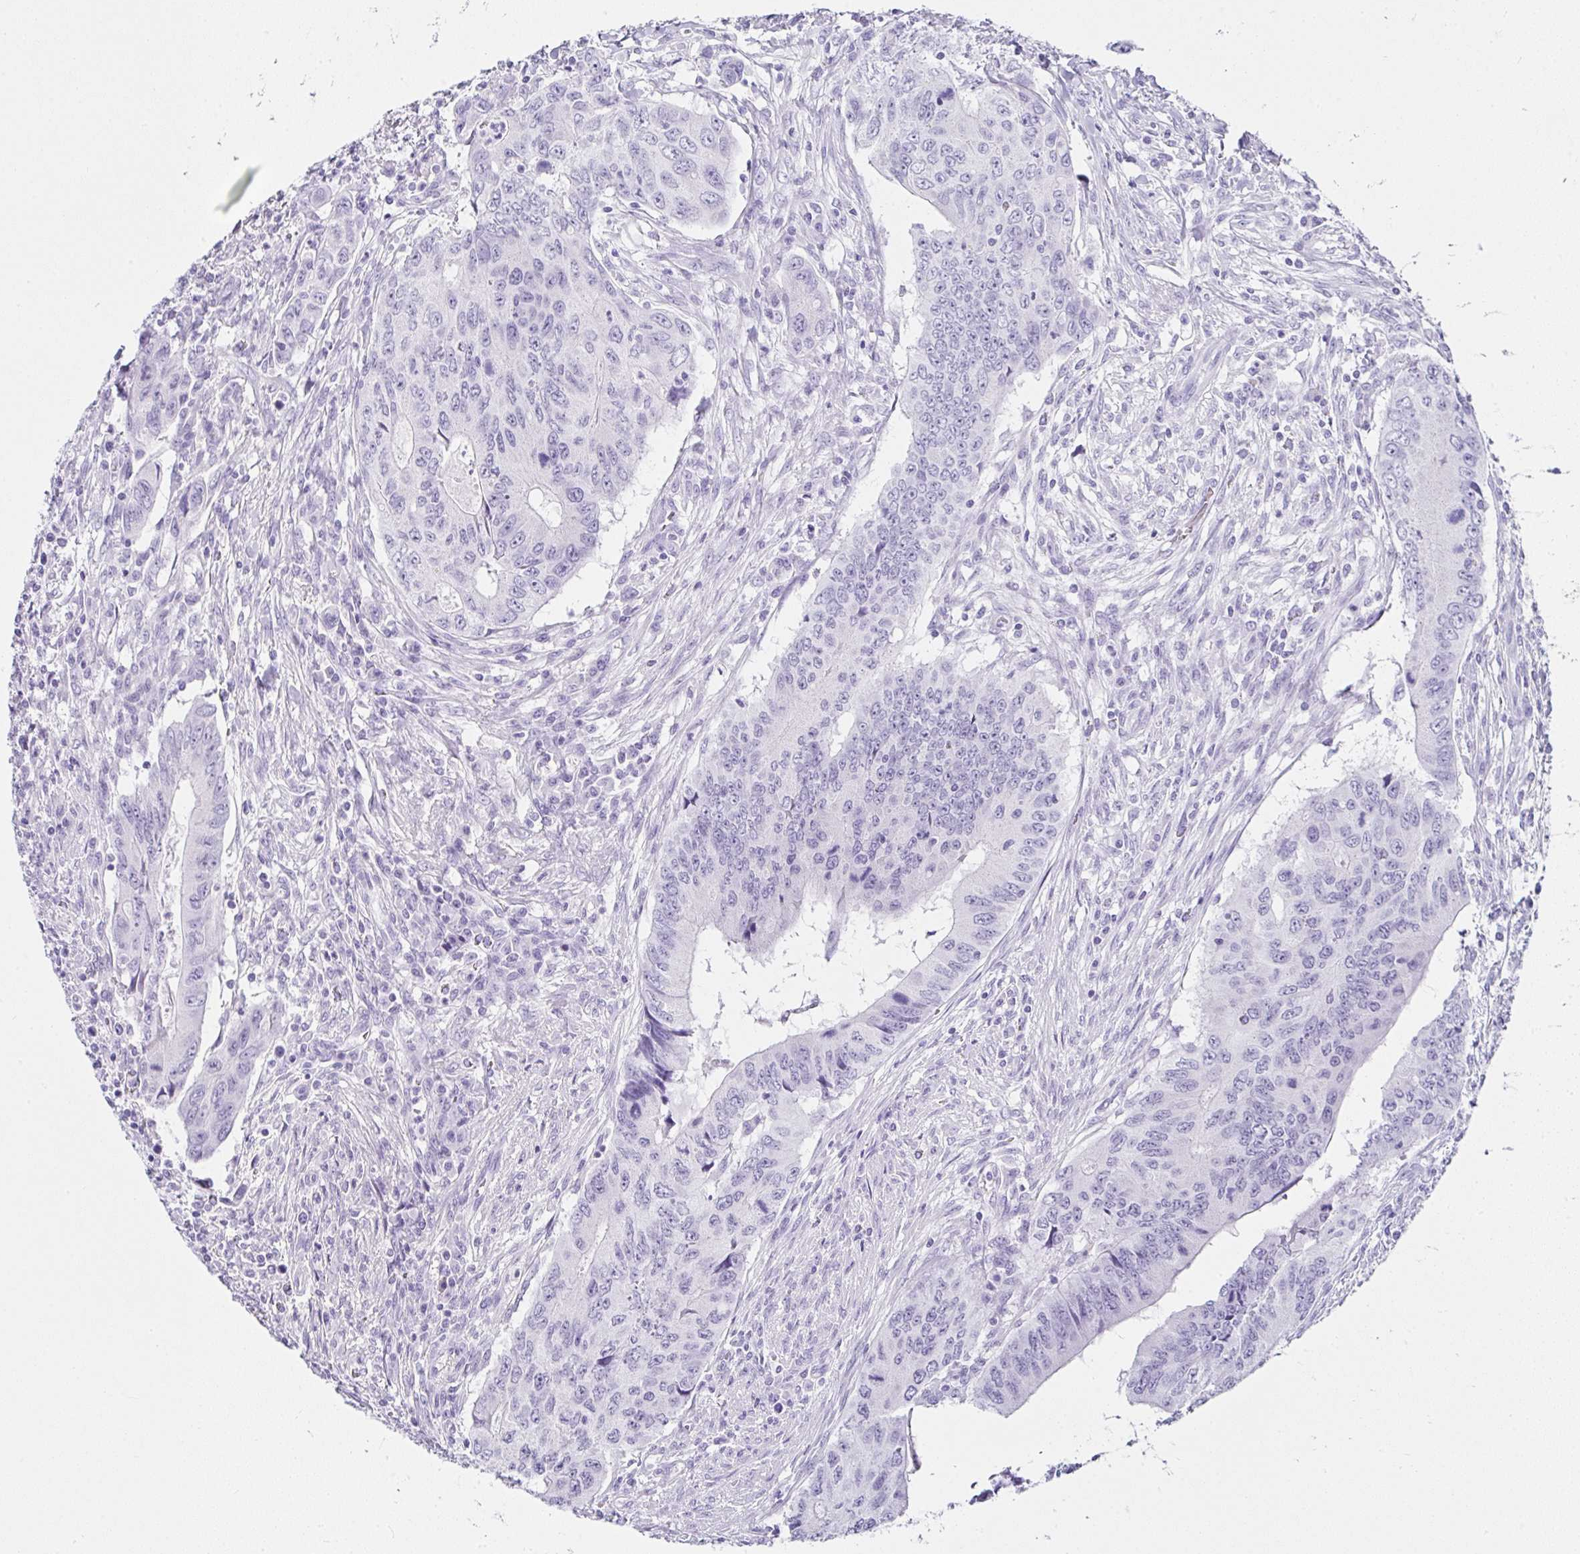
{"staining": {"intensity": "negative", "quantity": "none", "location": "none"}, "tissue": "colorectal cancer", "cell_type": "Tumor cells", "image_type": "cancer", "snomed": [{"axis": "morphology", "description": "Adenocarcinoma, NOS"}, {"axis": "topography", "description": "Colon"}], "caption": "Immunohistochemistry of colorectal cancer reveals no staining in tumor cells.", "gene": "SERPINB3", "patient": {"sex": "male", "age": 53}}